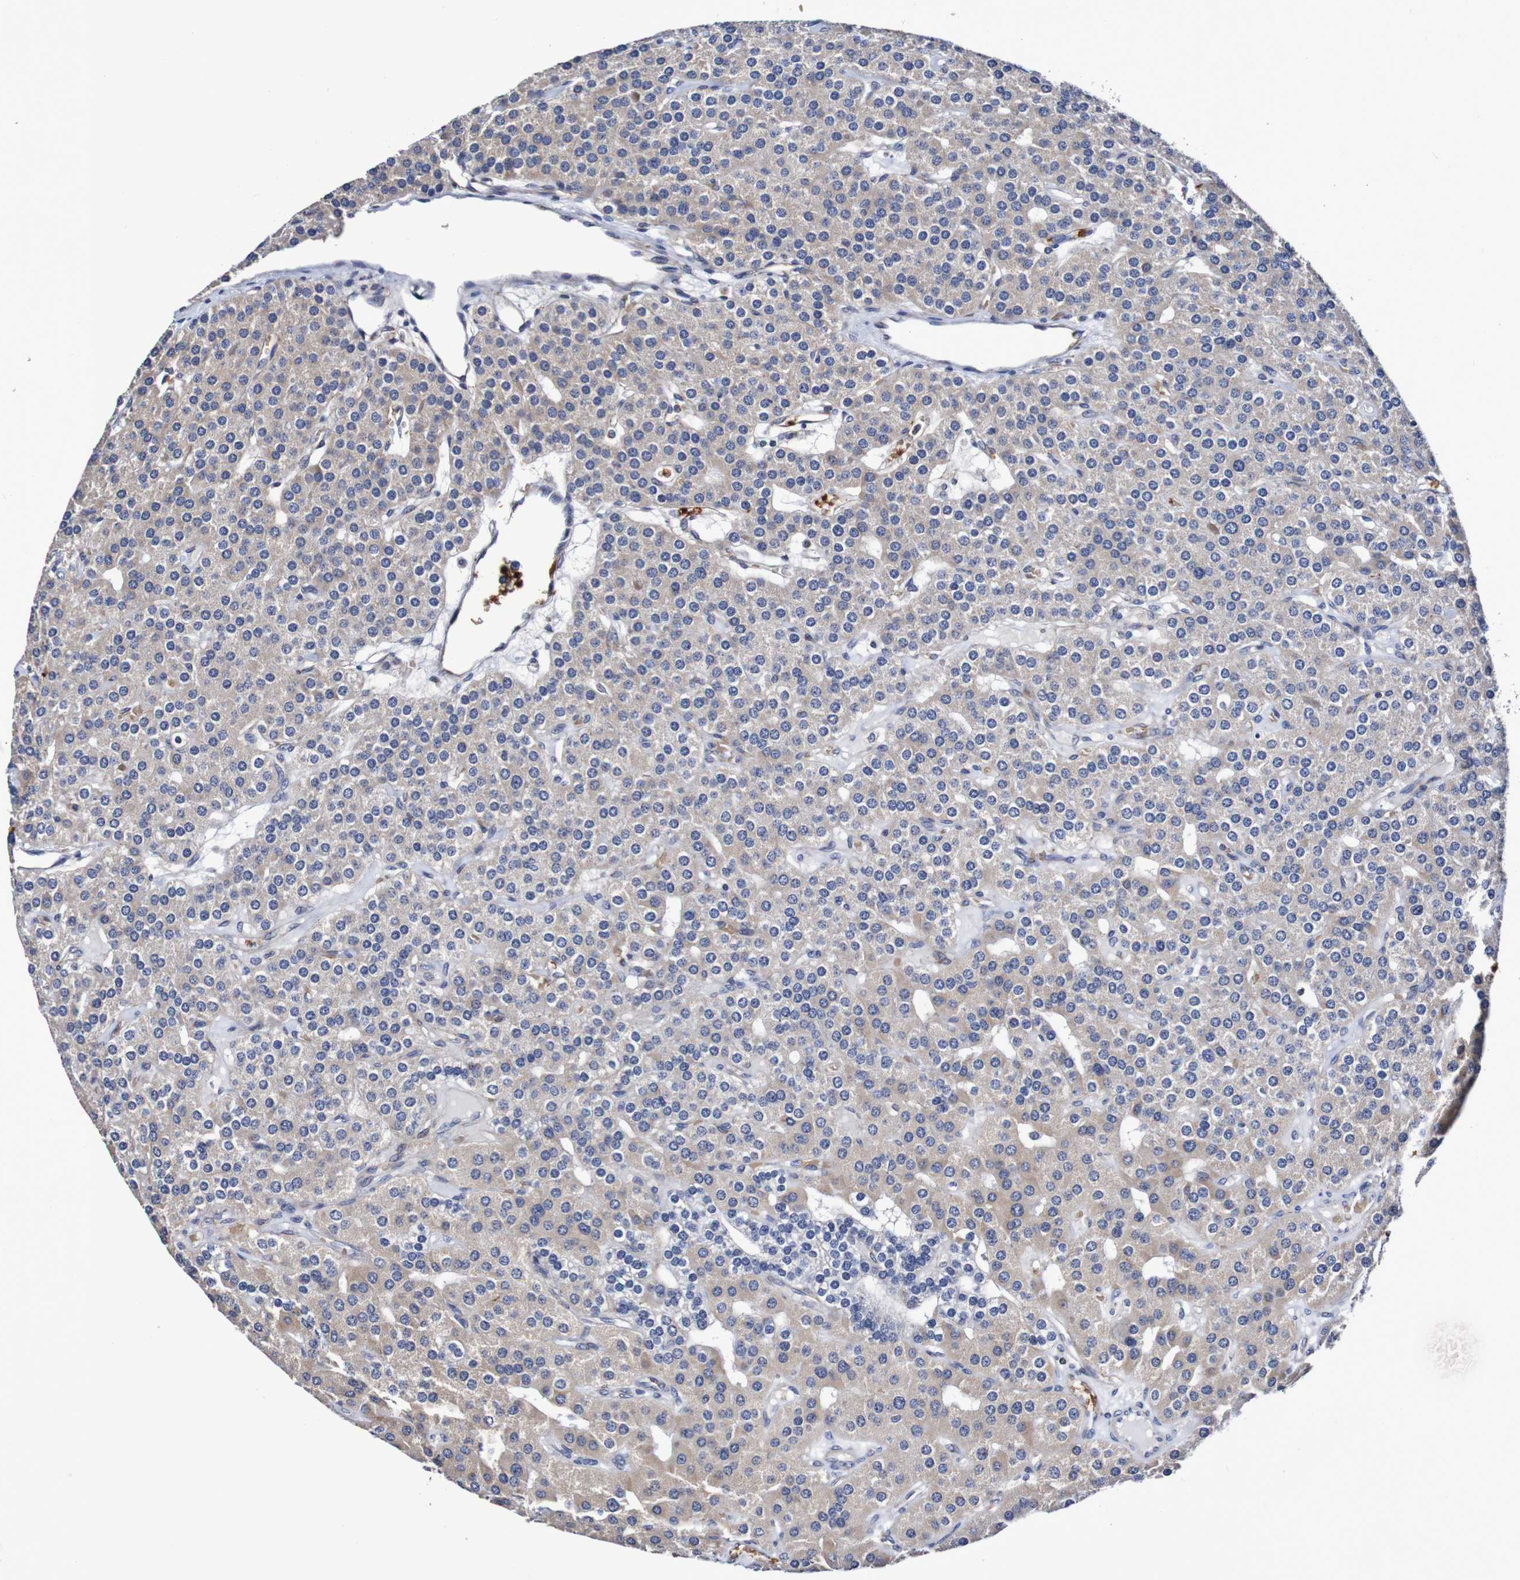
{"staining": {"intensity": "negative", "quantity": "none", "location": "none"}, "tissue": "parathyroid gland", "cell_type": "Glandular cells", "image_type": "normal", "snomed": [{"axis": "morphology", "description": "Normal tissue, NOS"}, {"axis": "morphology", "description": "Adenoma, NOS"}, {"axis": "topography", "description": "Parathyroid gland"}], "caption": "IHC of benign human parathyroid gland shows no expression in glandular cells. (DAB IHC, high magnification).", "gene": "WNT4", "patient": {"sex": "female", "age": 86}}